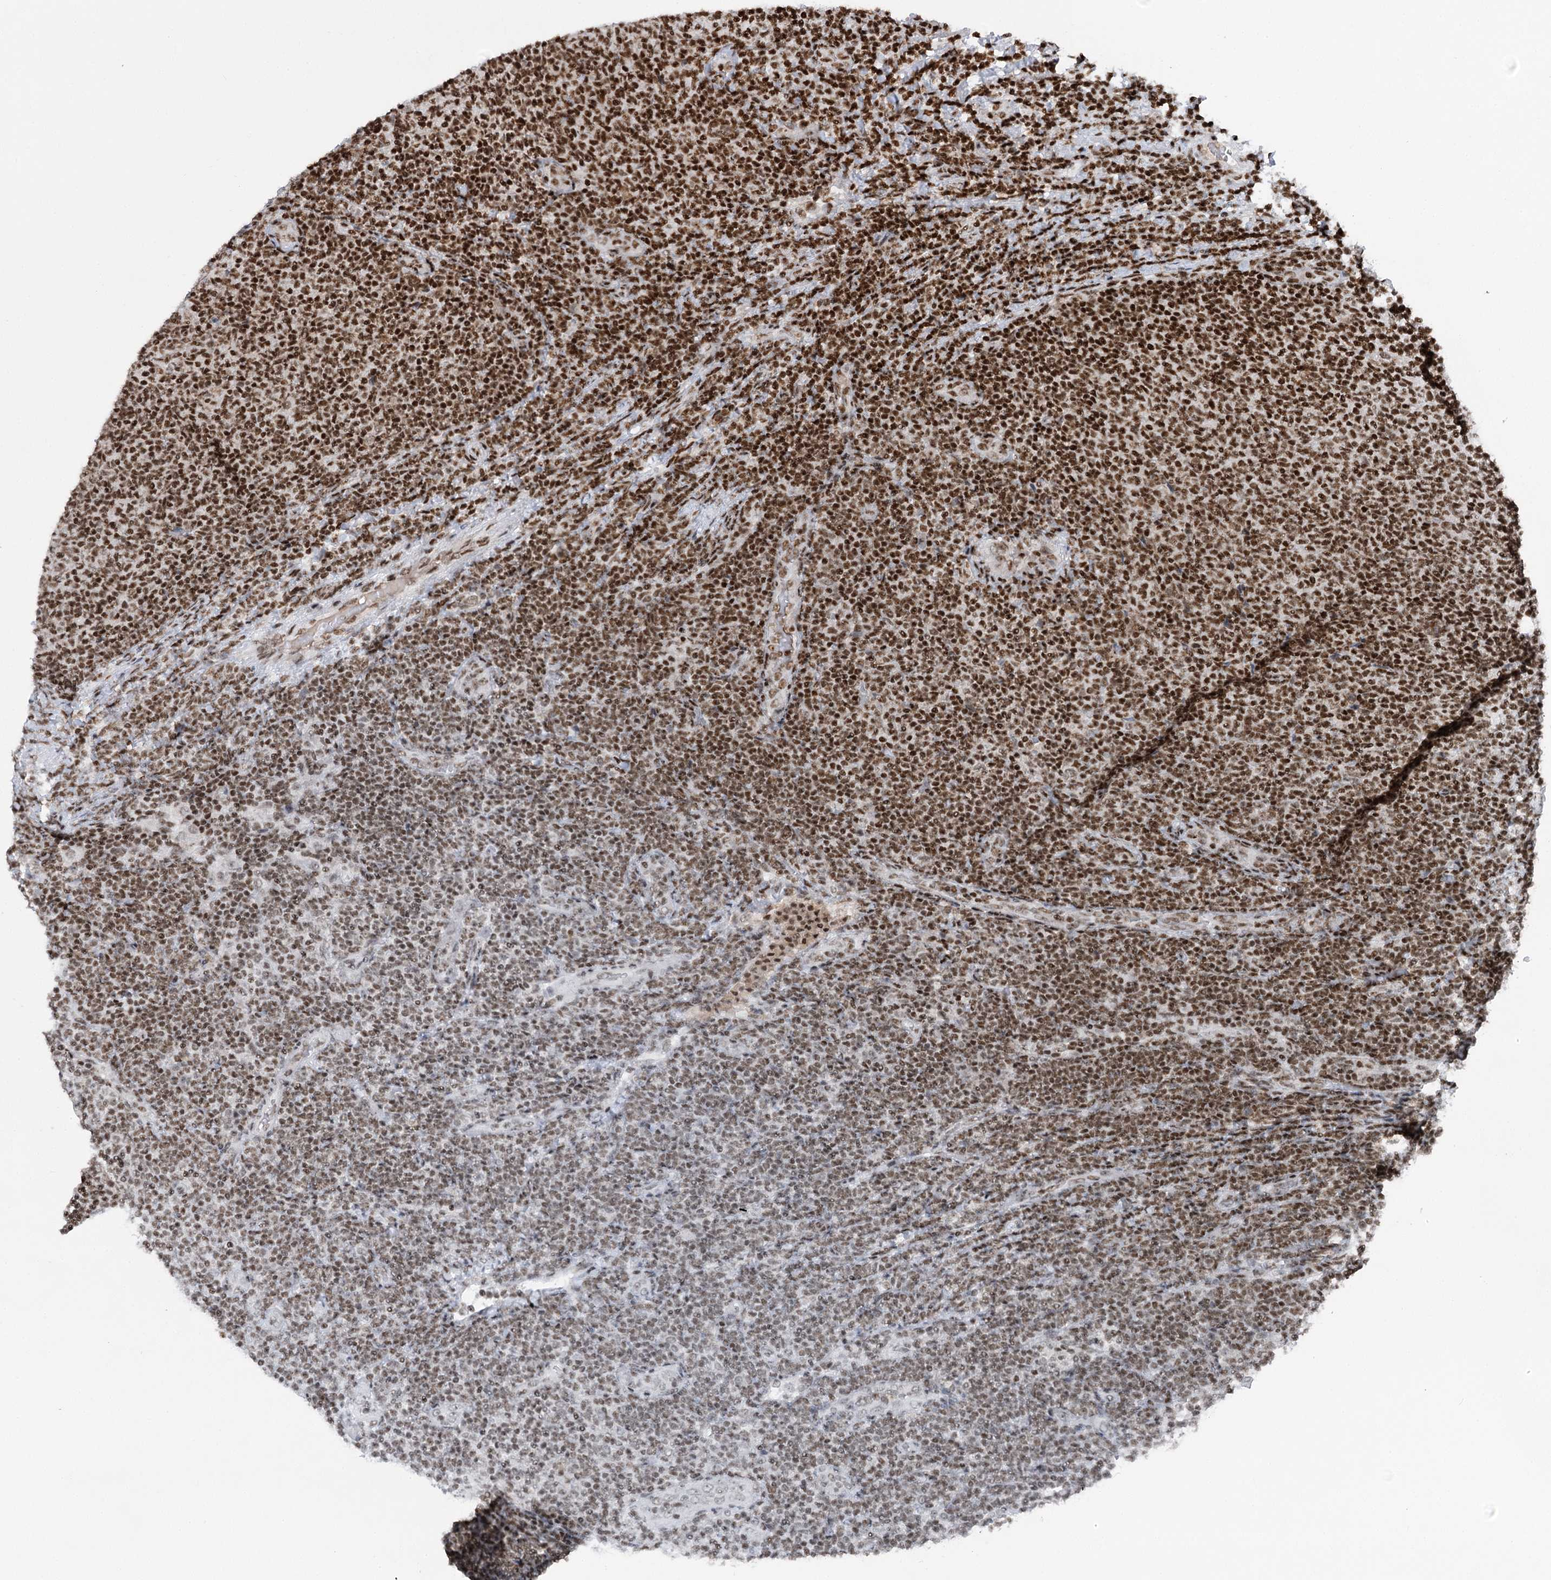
{"staining": {"intensity": "strong", "quantity": ">75%", "location": "nuclear"}, "tissue": "lymphoma", "cell_type": "Tumor cells", "image_type": "cancer", "snomed": [{"axis": "morphology", "description": "Malignant lymphoma, non-Hodgkin's type, Low grade"}, {"axis": "topography", "description": "Lymph node"}], "caption": "Human lymphoma stained for a protein (brown) demonstrates strong nuclear positive positivity in about >75% of tumor cells.", "gene": "CGGBP1", "patient": {"sex": "male", "age": 66}}